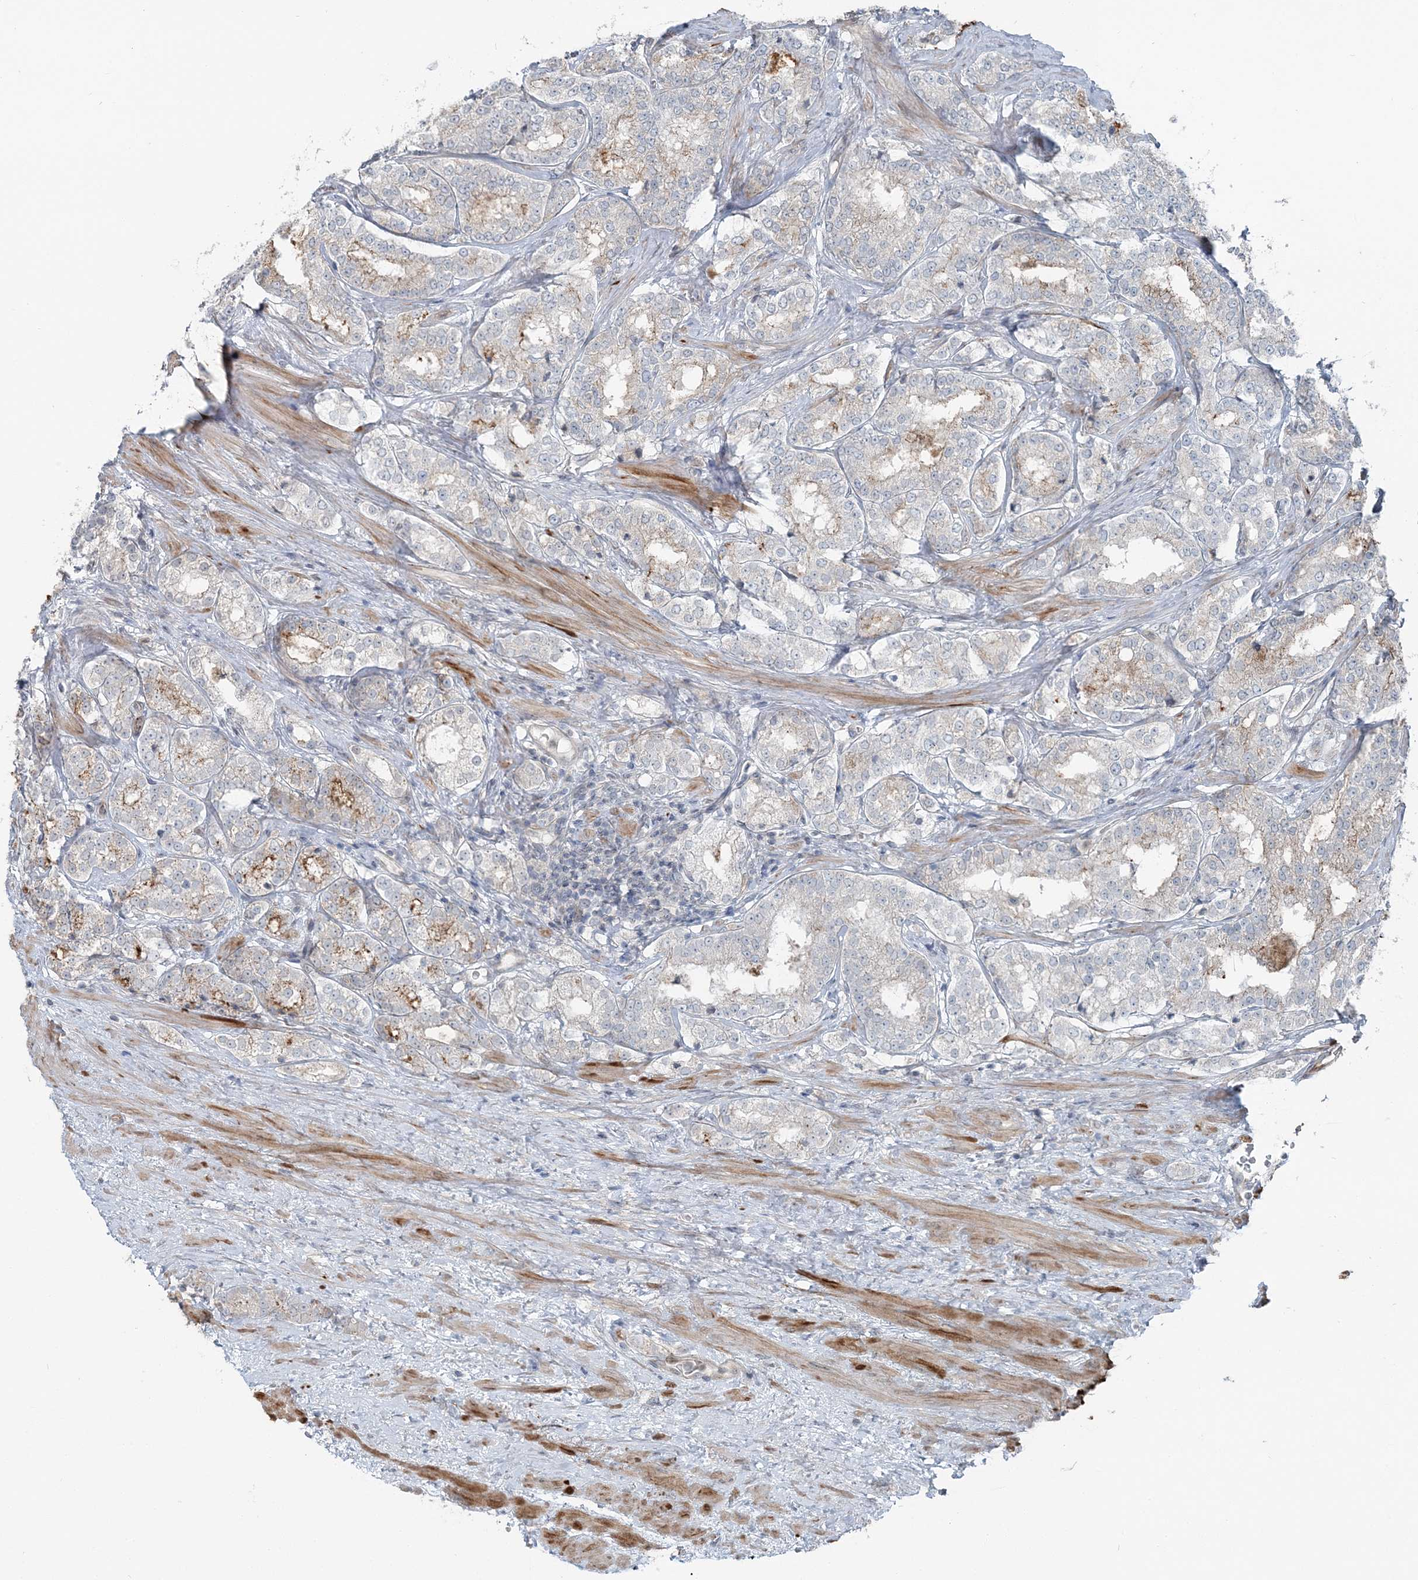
{"staining": {"intensity": "weak", "quantity": "25%-75%", "location": "cytoplasmic/membranous"}, "tissue": "prostate cancer", "cell_type": "Tumor cells", "image_type": "cancer", "snomed": [{"axis": "morphology", "description": "Normal tissue, NOS"}, {"axis": "morphology", "description": "Adenocarcinoma, High grade"}, {"axis": "topography", "description": "Prostate"}], "caption": "The photomicrograph demonstrates a brown stain indicating the presence of a protein in the cytoplasmic/membranous of tumor cells in prostate cancer.", "gene": "FBXL17", "patient": {"sex": "male", "age": 83}}